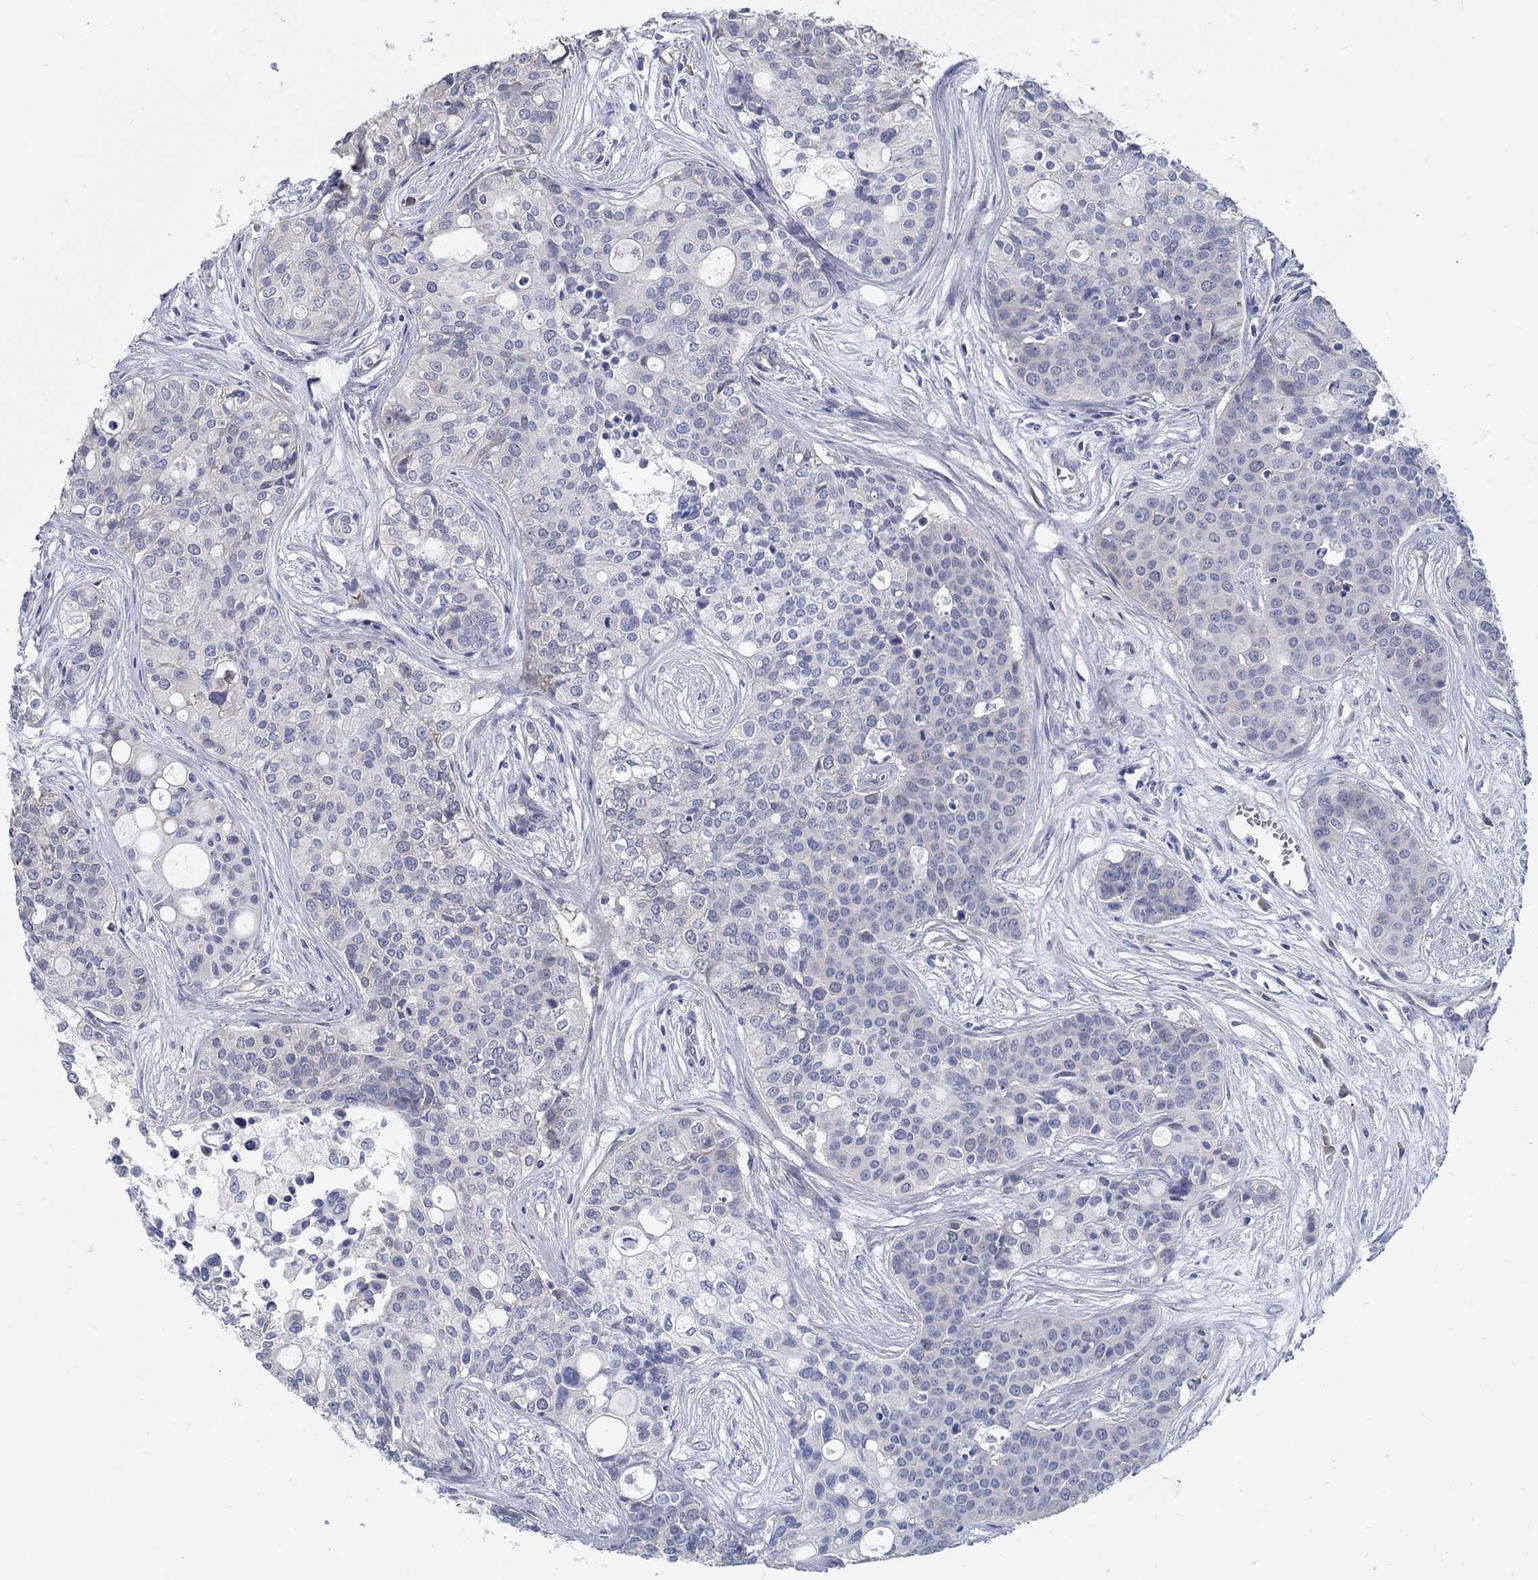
{"staining": {"intensity": "negative", "quantity": "none", "location": "none"}, "tissue": "carcinoid", "cell_type": "Tumor cells", "image_type": "cancer", "snomed": [{"axis": "morphology", "description": "Carcinoid, malignant, NOS"}, {"axis": "topography", "description": "Colon"}], "caption": "There is no significant positivity in tumor cells of carcinoid (malignant).", "gene": "C15orf39", "patient": {"sex": "male", "age": 81}}